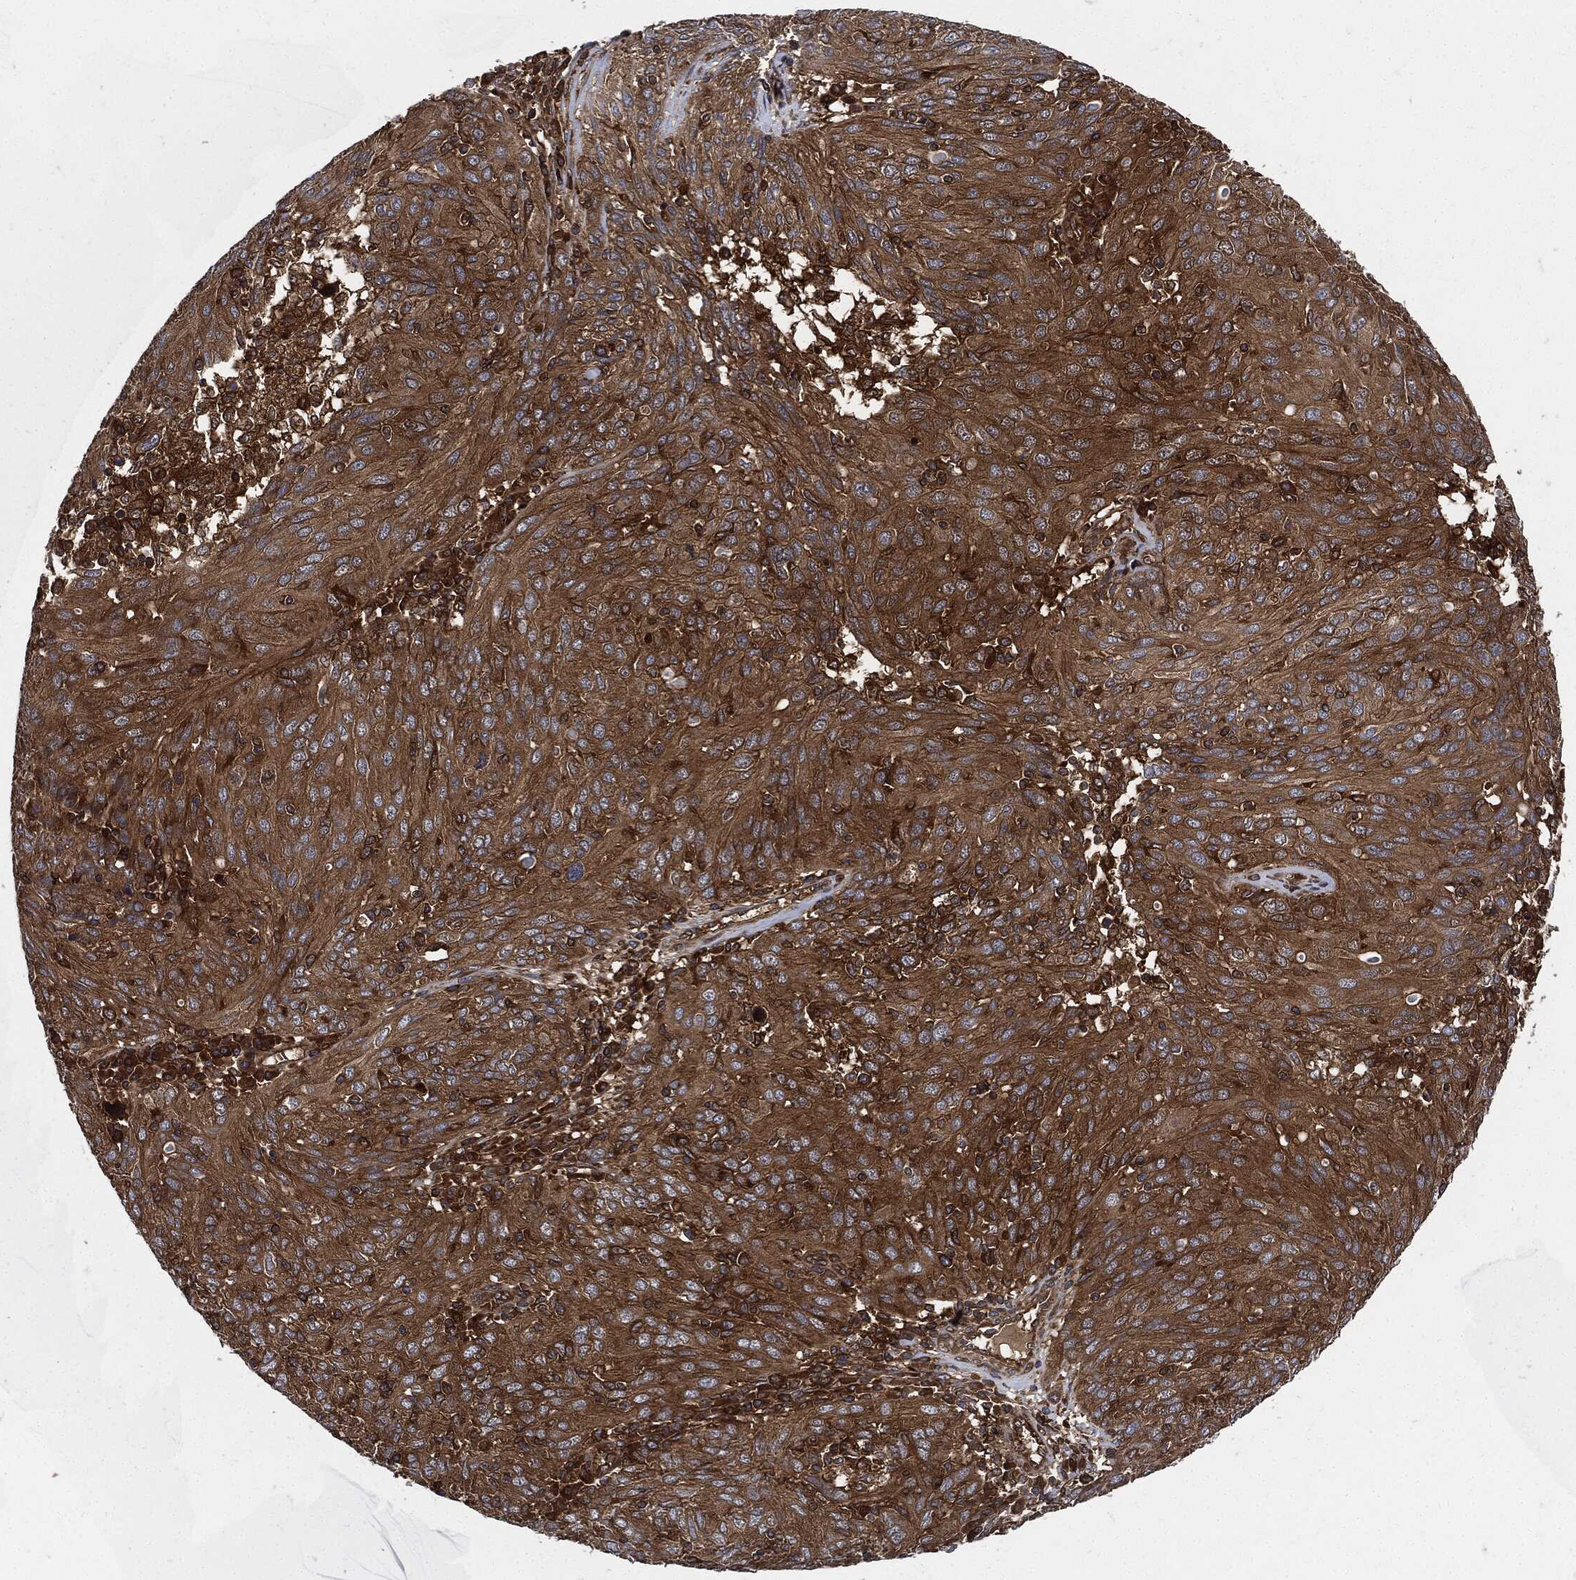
{"staining": {"intensity": "strong", "quantity": ">75%", "location": "cytoplasmic/membranous"}, "tissue": "ovarian cancer", "cell_type": "Tumor cells", "image_type": "cancer", "snomed": [{"axis": "morphology", "description": "Carcinoma, endometroid"}, {"axis": "topography", "description": "Ovary"}], "caption": "Protein analysis of ovarian cancer tissue displays strong cytoplasmic/membranous staining in approximately >75% of tumor cells.", "gene": "XPNPEP1", "patient": {"sex": "female", "age": 50}}